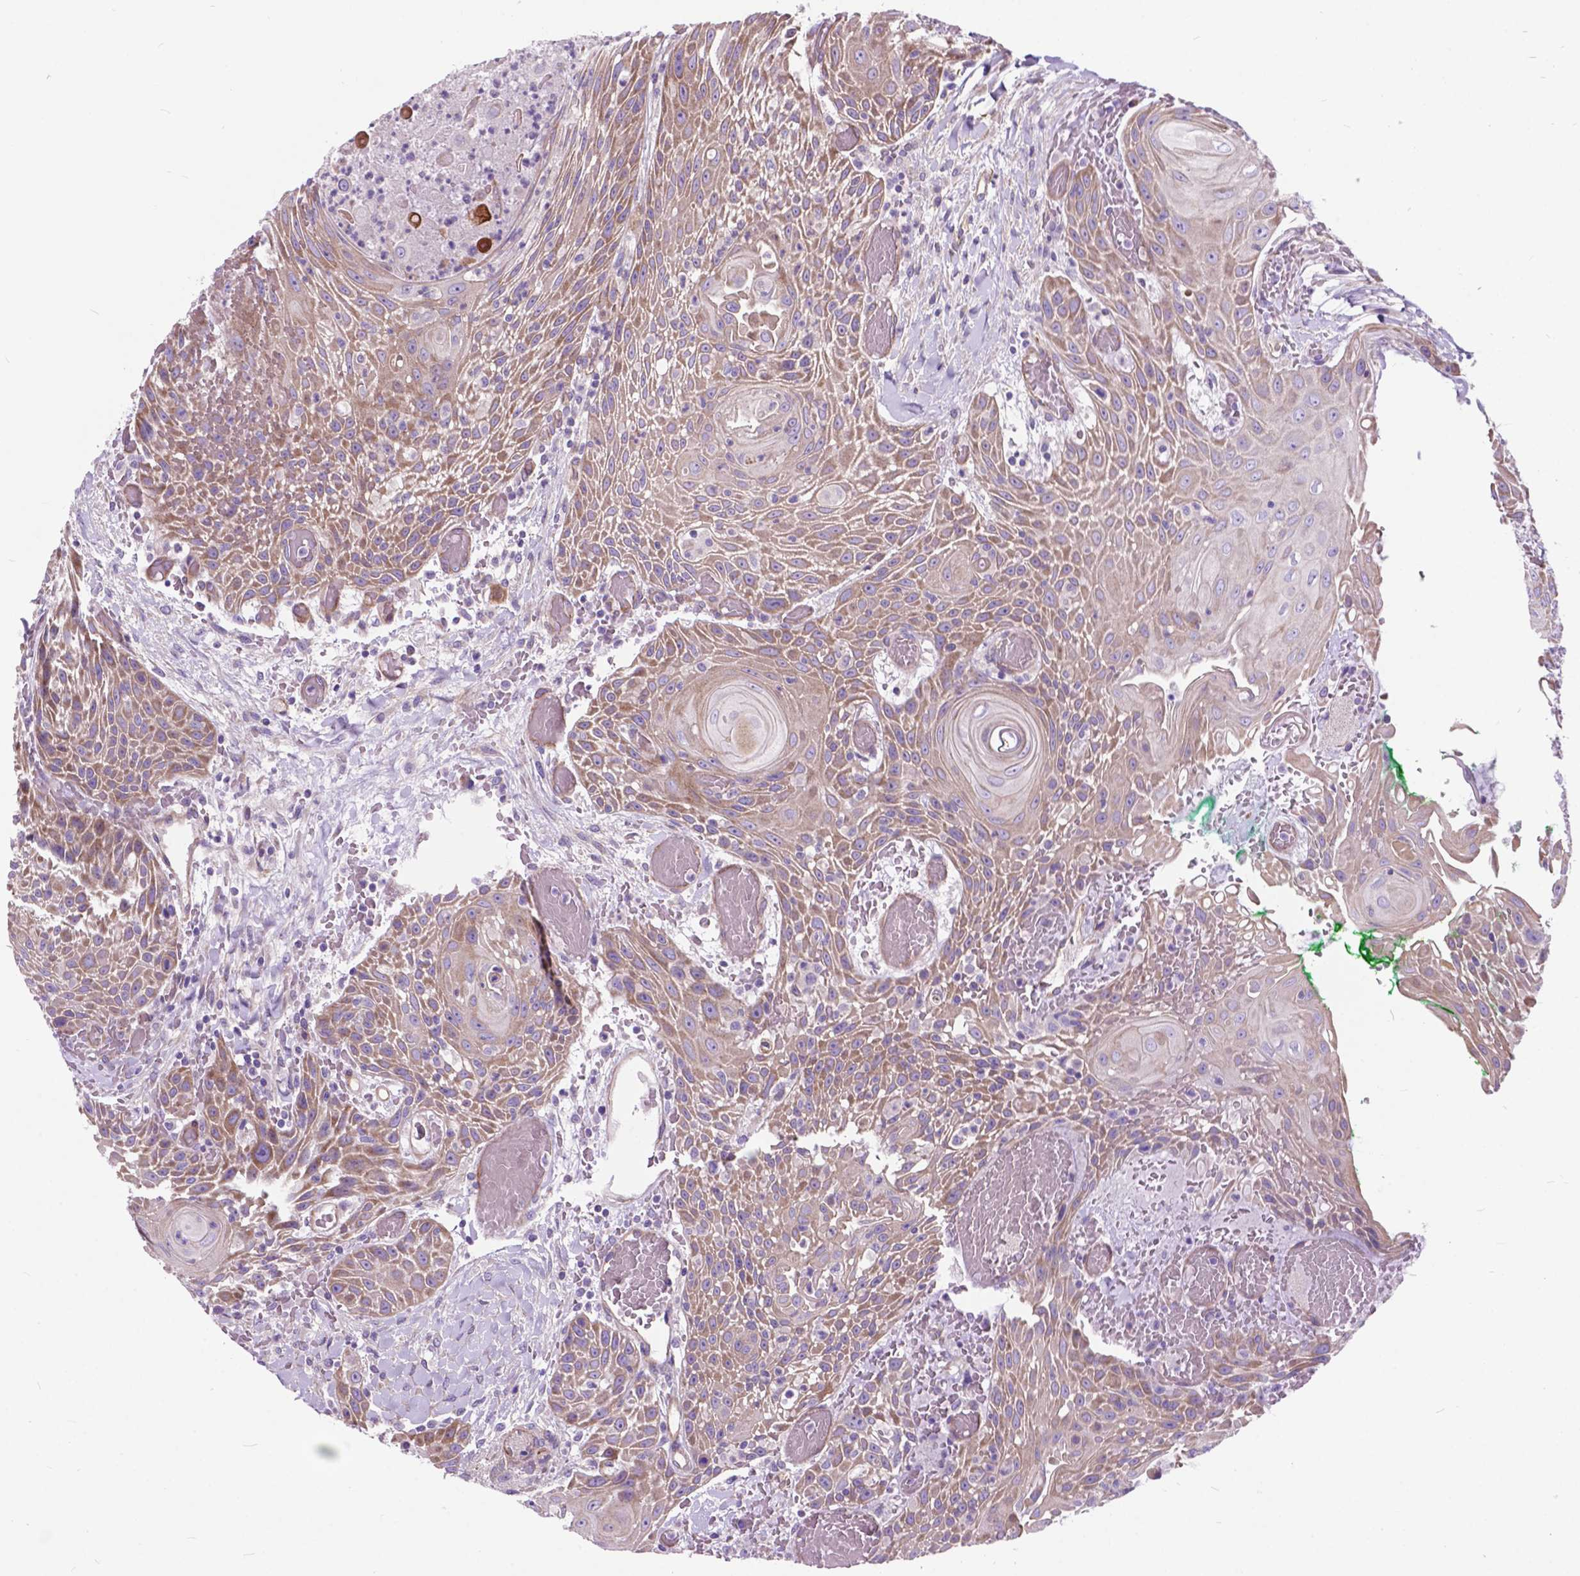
{"staining": {"intensity": "moderate", "quantity": "25%-75%", "location": "cytoplasmic/membranous"}, "tissue": "head and neck cancer", "cell_type": "Tumor cells", "image_type": "cancer", "snomed": [{"axis": "morphology", "description": "Squamous cell carcinoma, NOS"}, {"axis": "topography", "description": "Head-Neck"}], "caption": "An image of human head and neck squamous cell carcinoma stained for a protein reveals moderate cytoplasmic/membranous brown staining in tumor cells.", "gene": "FLT4", "patient": {"sex": "male", "age": 69}}